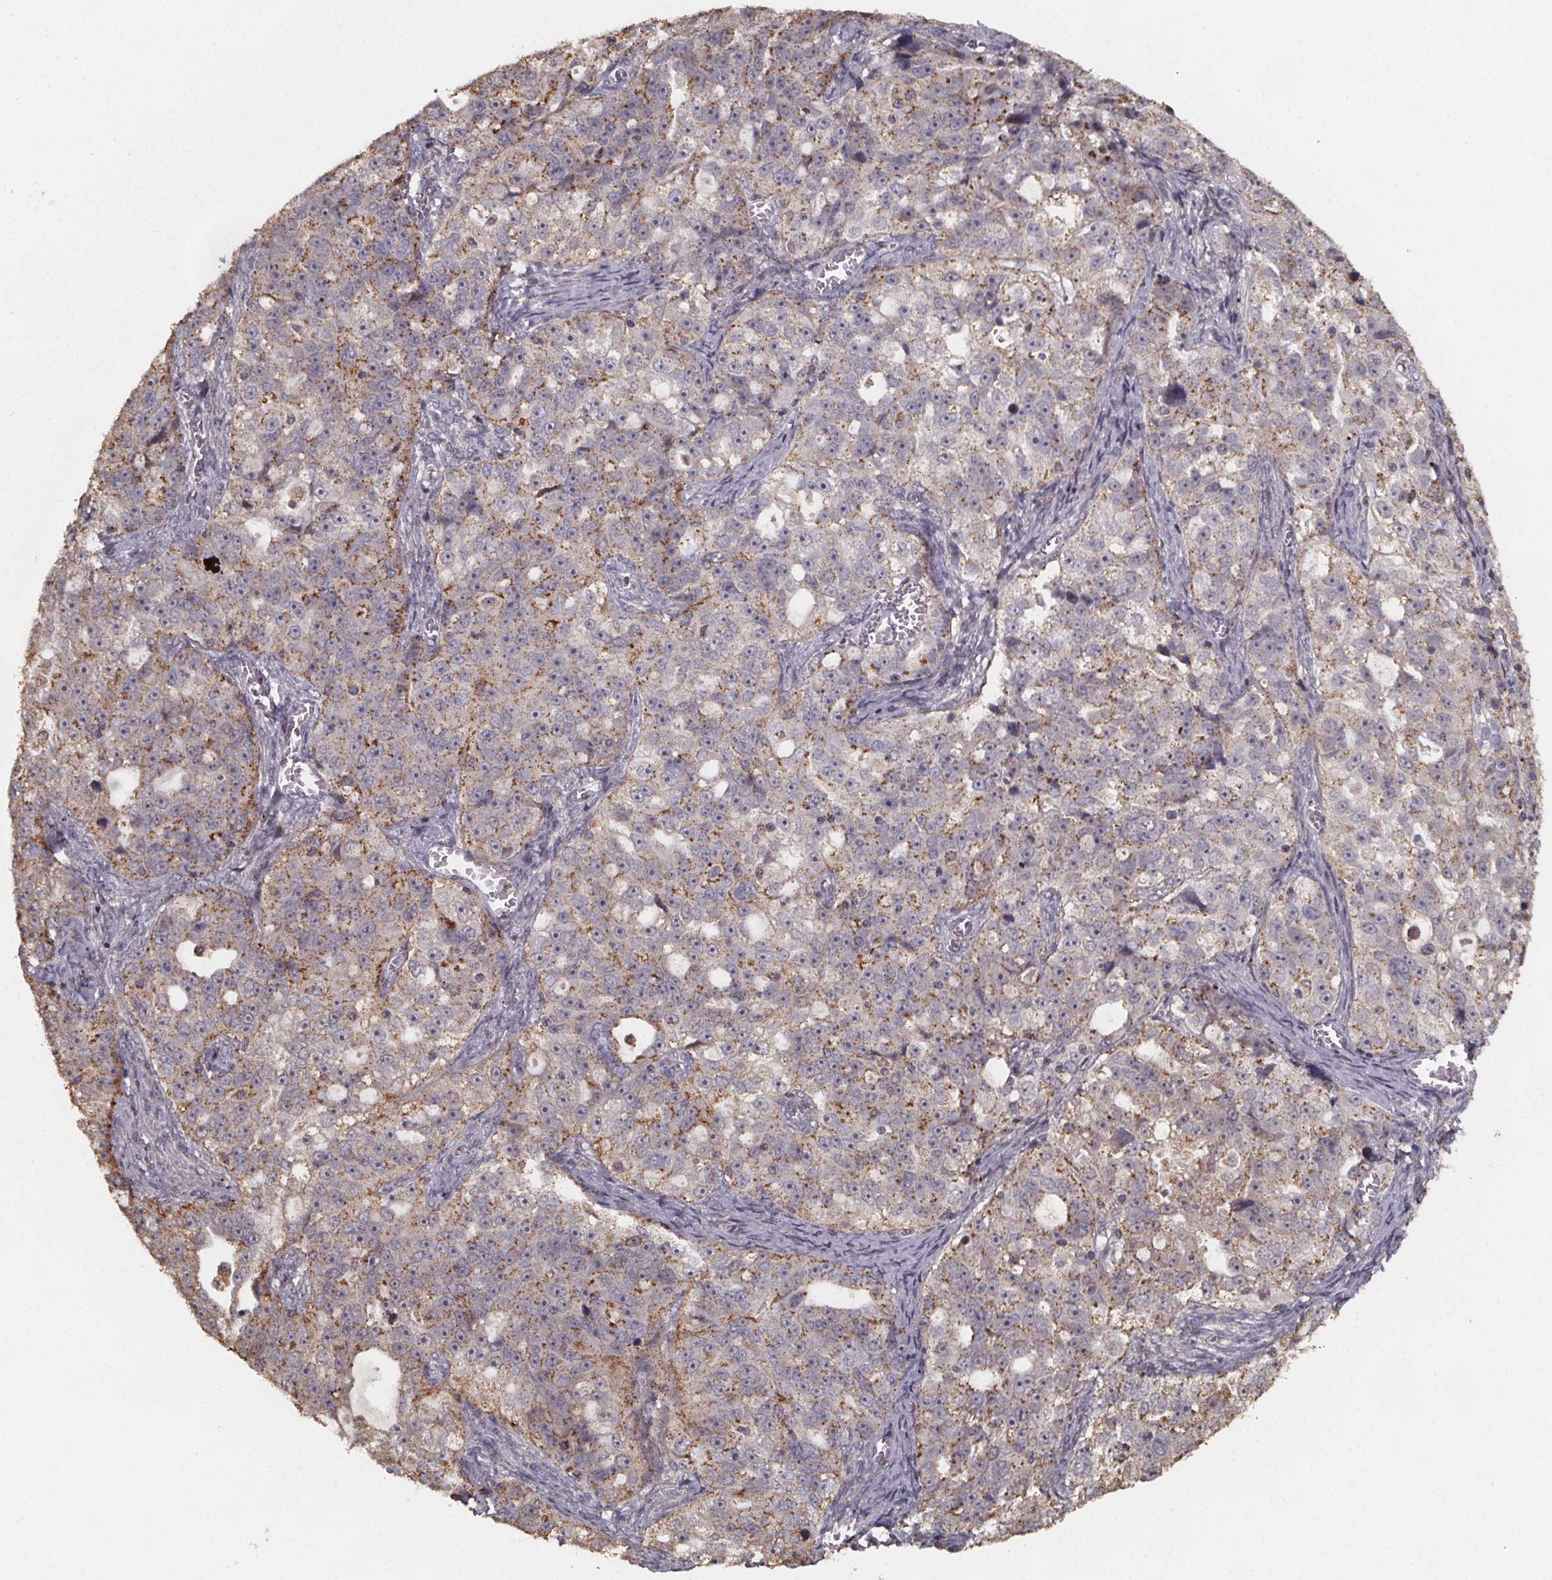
{"staining": {"intensity": "moderate", "quantity": "25%-75%", "location": "cytoplasmic/membranous"}, "tissue": "ovarian cancer", "cell_type": "Tumor cells", "image_type": "cancer", "snomed": [{"axis": "morphology", "description": "Cystadenocarcinoma, serous, NOS"}, {"axis": "topography", "description": "Ovary"}], "caption": "Tumor cells reveal medium levels of moderate cytoplasmic/membranous staining in about 25%-75% of cells in human ovarian cancer (serous cystadenocarcinoma). Immunohistochemistry stains the protein in brown and the nuclei are stained blue.", "gene": "ZNF879", "patient": {"sex": "female", "age": 51}}